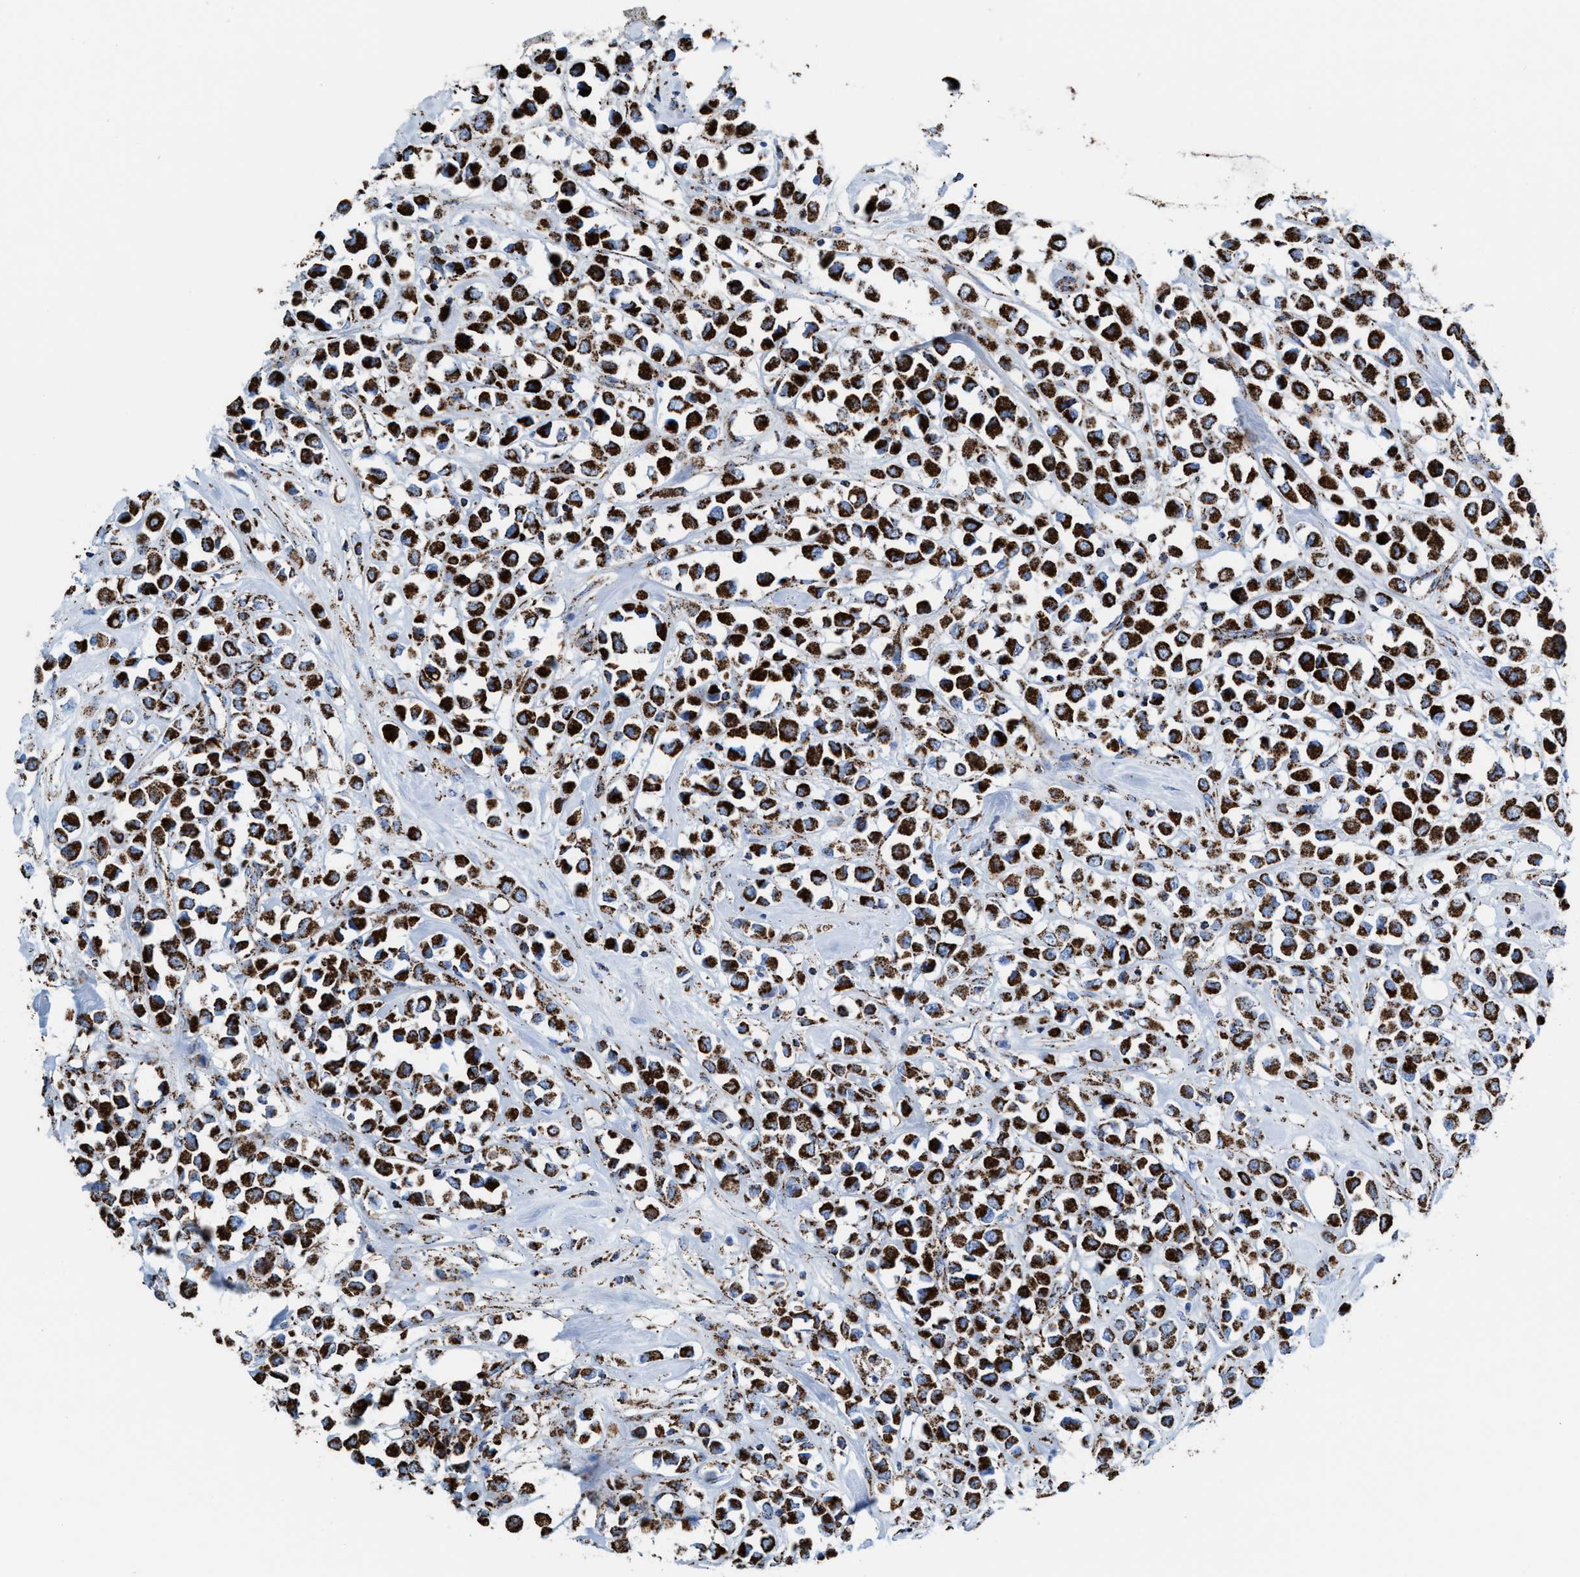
{"staining": {"intensity": "strong", "quantity": ">75%", "location": "cytoplasmic/membranous"}, "tissue": "breast cancer", "cell_type": "Tumor cells", "image_type": "cancer", "snomed": [{"axis": "morphology", "description": "Duct carcinoma"}, {"axis": "topography", "description": "Breast"}], "caption": "DAB (3,3'-diaminobenzidine) immunohistochemical staining of human breast intraductal carcinoma shows strong cytoplasmic/membranous protein staining in approximately >75% of tumor cells.", "gene": "ECHS1", "patient": {"sex": "female", "age": 61}}